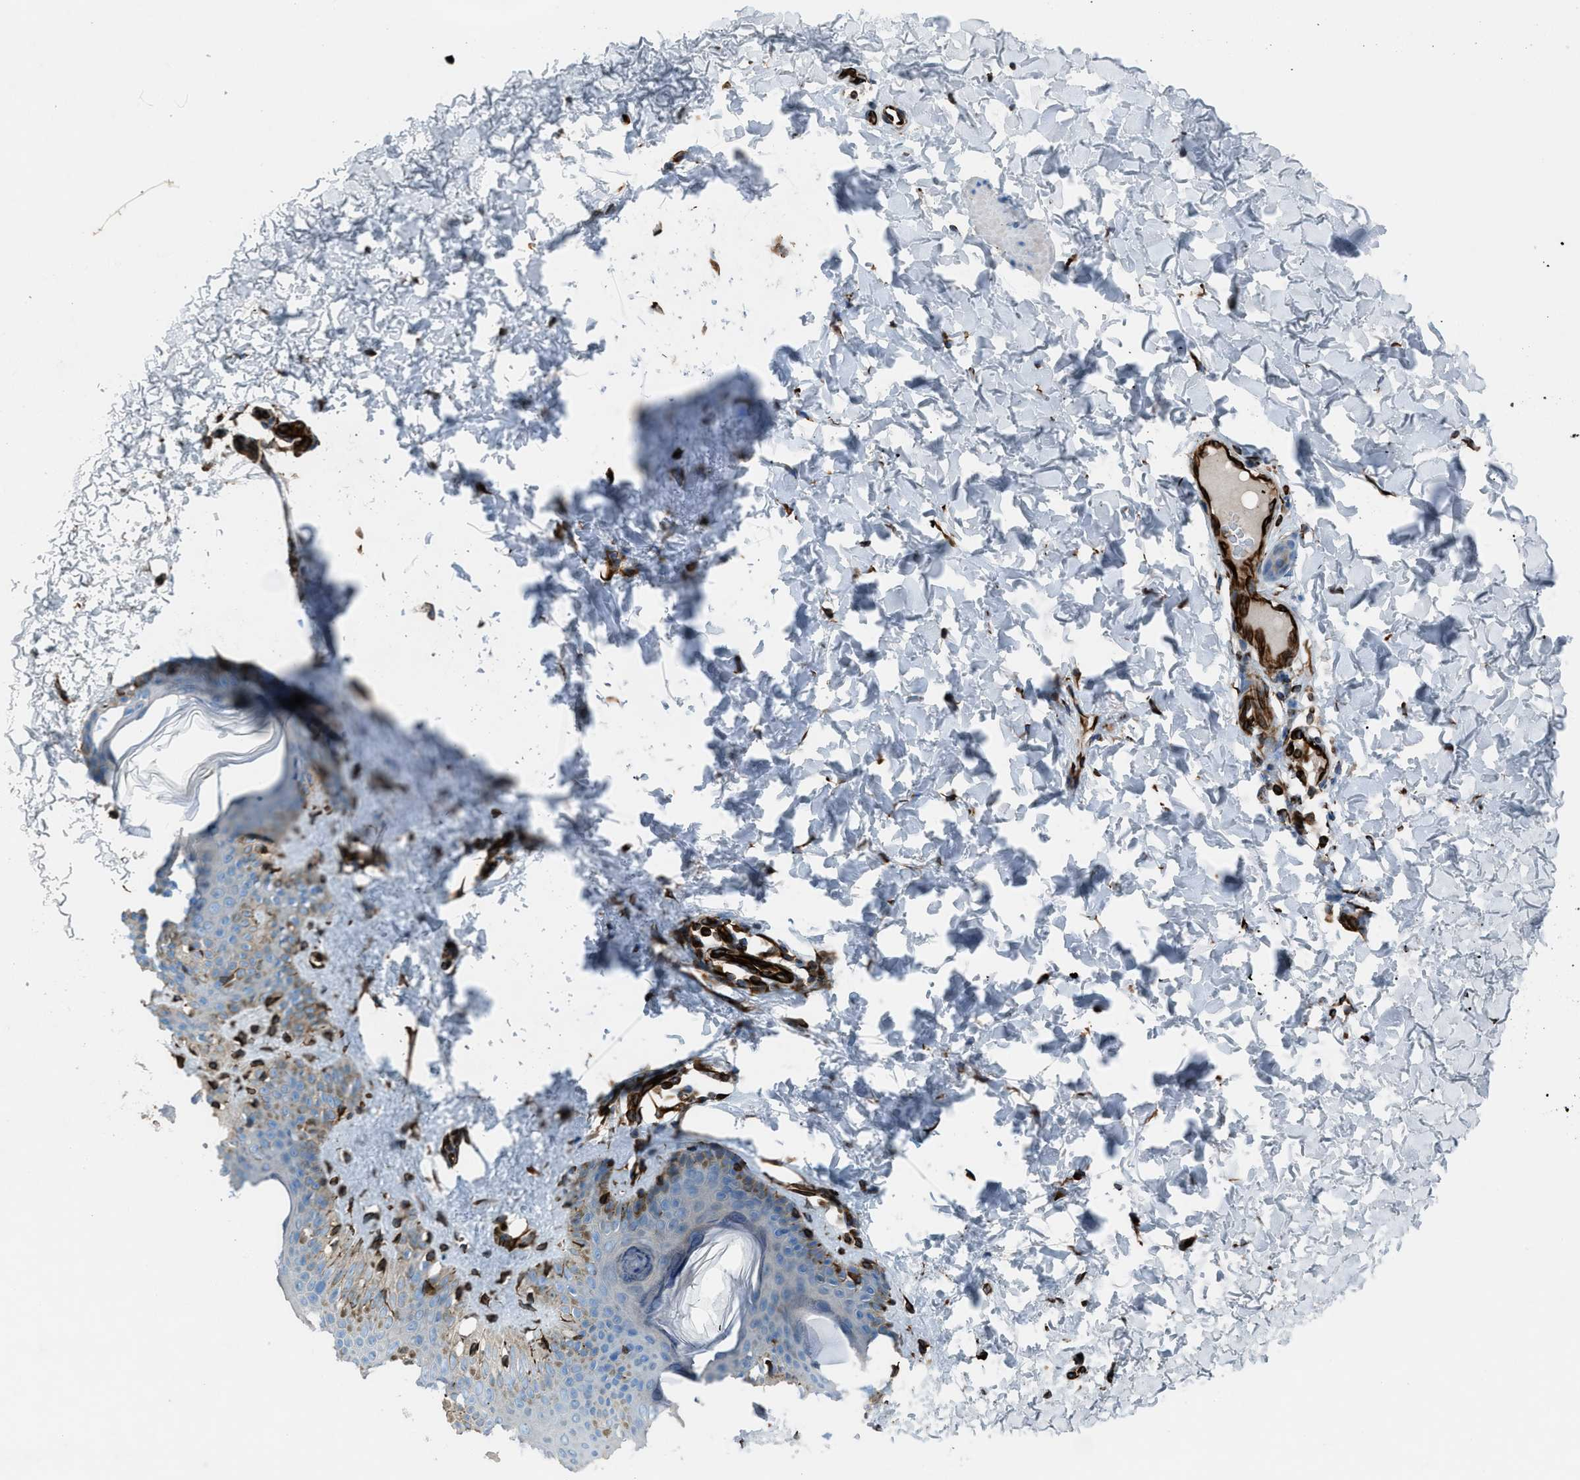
{"staining": {"intensity": "strong", "quantity": ">75%", "location": "cytoplasmic/membranous"}, "tissue": "skin", "cell_type": "Fibroblasts", "image_type": "normal", "snomed": [{"axis": "morphology", "description": "Normal tissue, NOS"}, {"axis": "topography", "description": "Skin"}], "caption": "Protein expression analysis of normal human skin reveals strong cytoplasmic/membranous positivity in approximately >75% of fibroblasts.", "gene": "CABP7", "patient": {"sex": "female", "age": 41}}